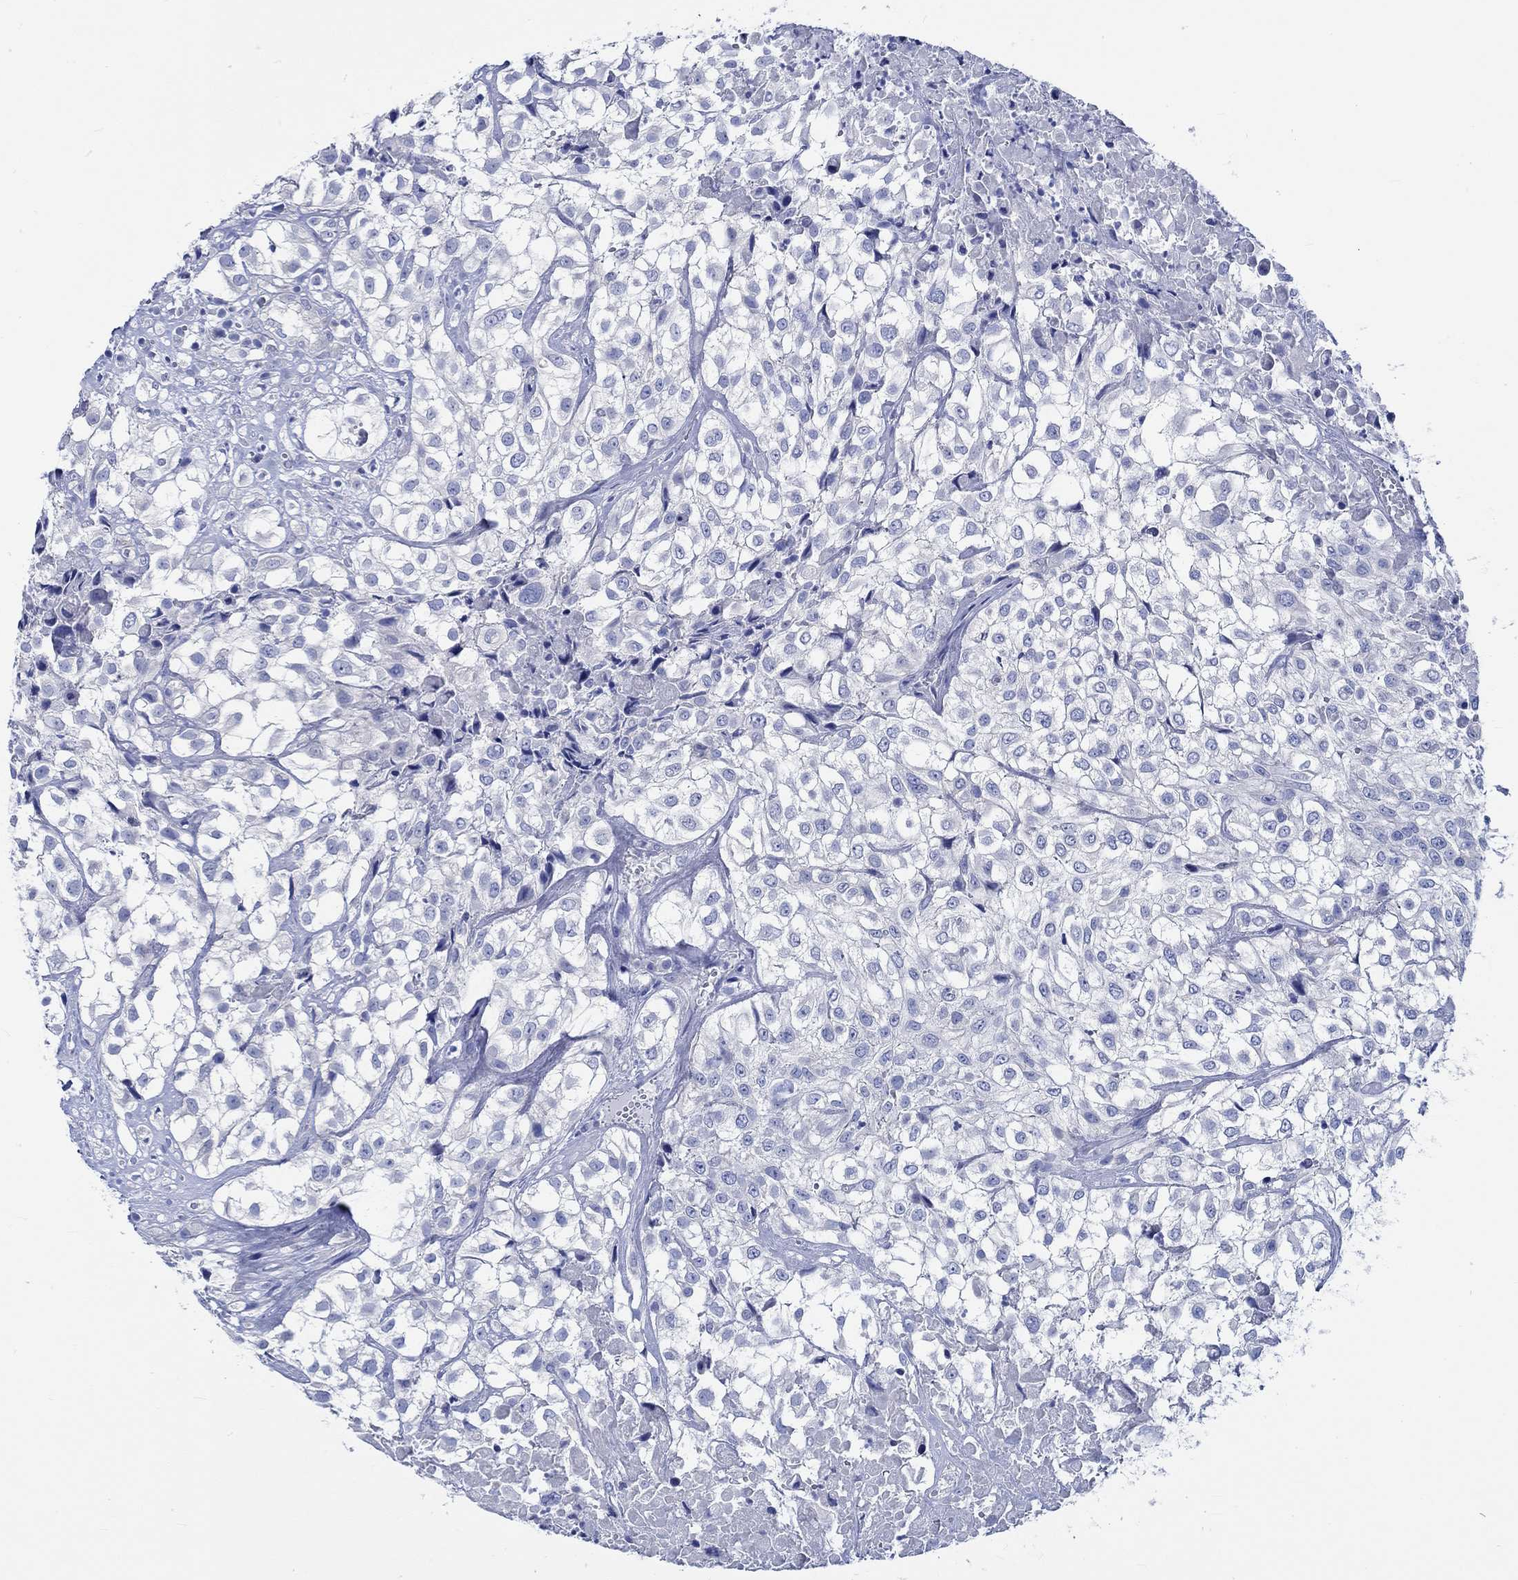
{"staining": {"intensity": "negative", "quantity": "none", "location": "none"}, "tissue": "urothelial cancer", "cell_type": "Tumor cells", "image_type": "cancer", "snomed": [{"axis": "morphology", "description": "Urothelial carcinoma, High grade"}, {"axis": "topography", "description": "Urinary bladder"}], "caption": "Human urothelial carcinoma (high-grade) stained for a protein using immunohistochemistry reveals no expression in tumor cells.", "gene": "PTPRN2", "patient": {"sex": "male", "age": 56}}